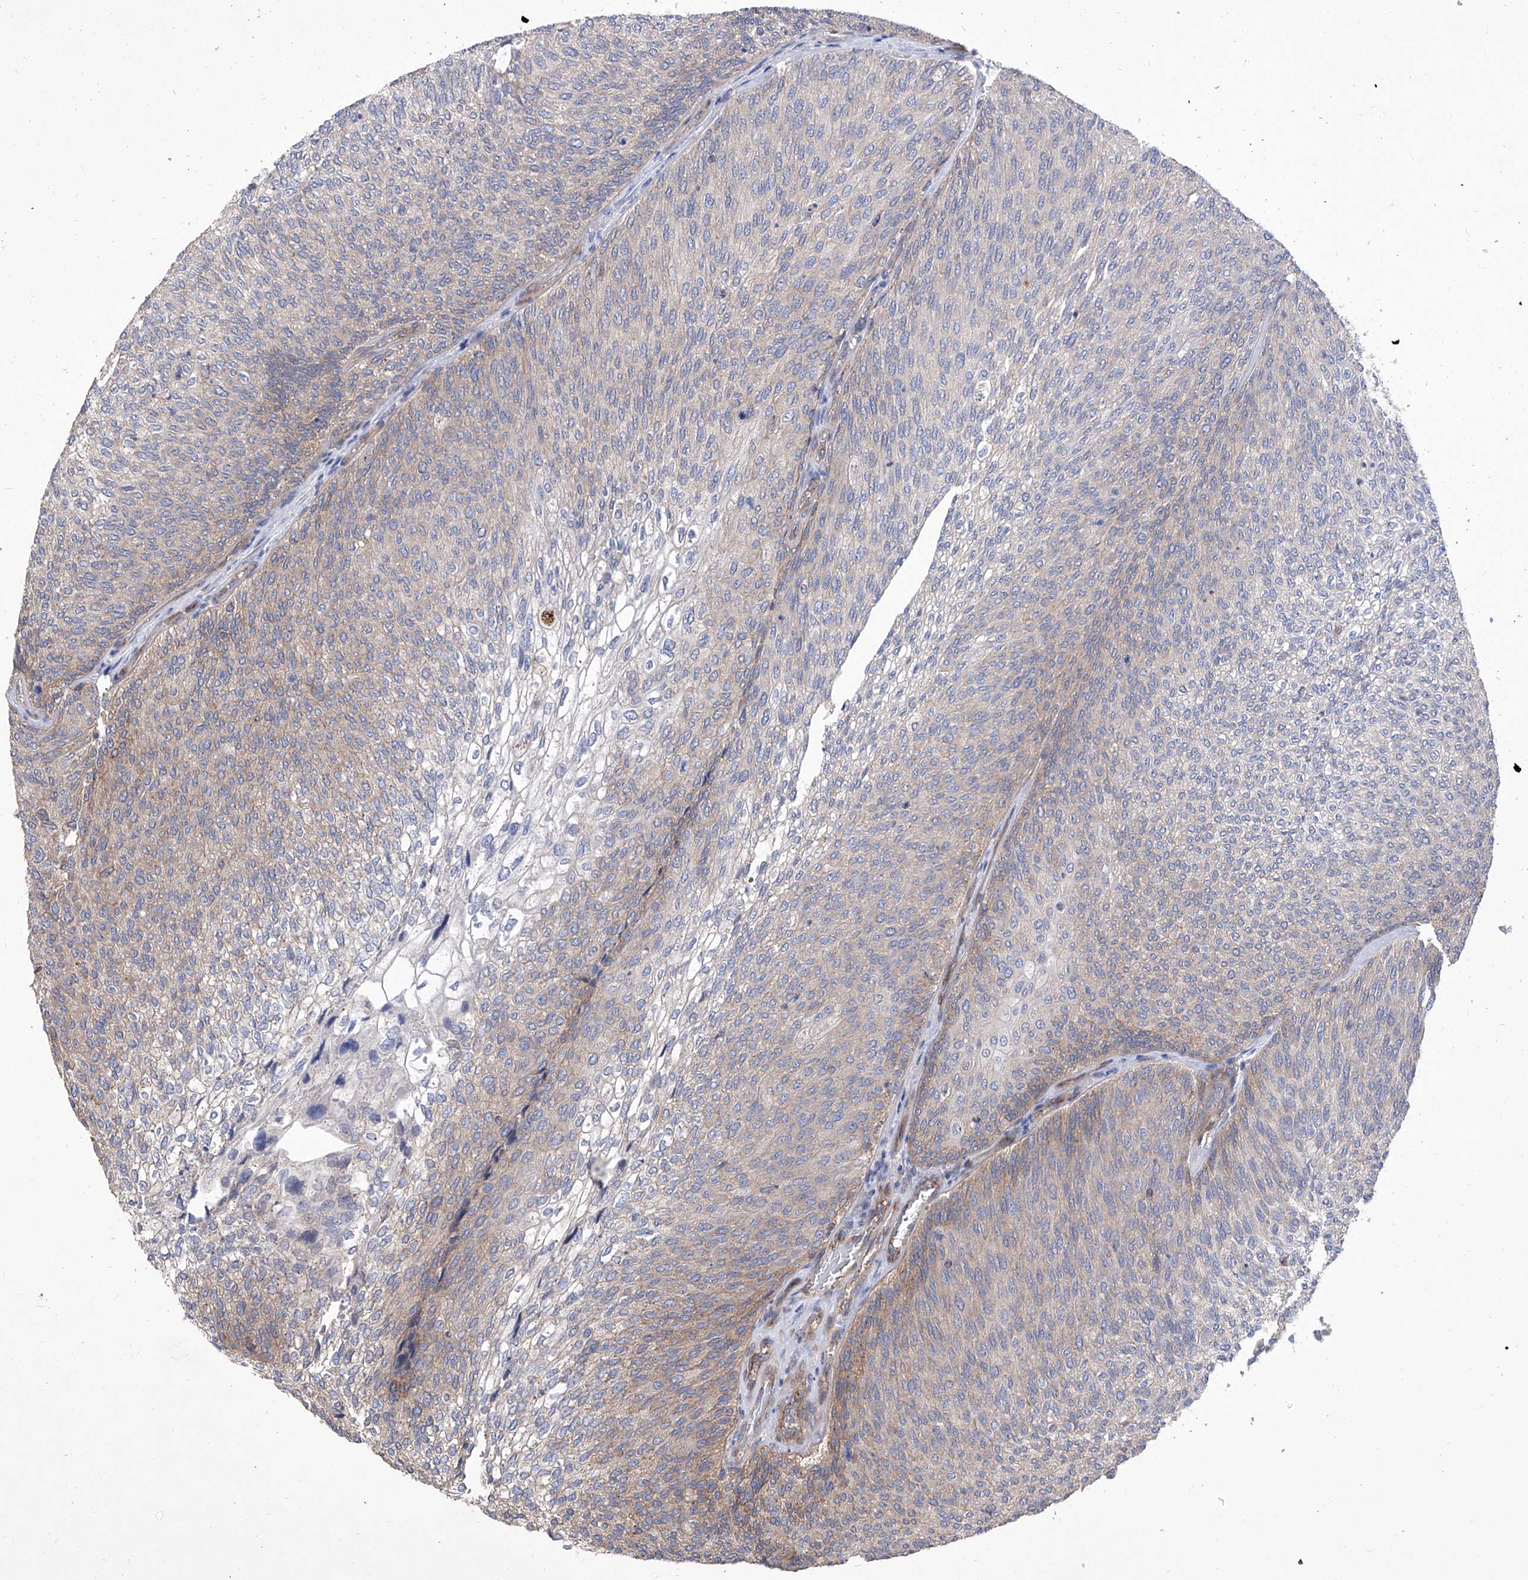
{"staining": {"intensity": "moderate", "quantity": "<25%", "location": "cytoplasmic/membranous"}, "tissue": "urothelial cancer", "cell_type": "Tumor cells", "image_type": "cancer", "snomed": [{"axis": "morphology", "description": "Urothelial carcinoma, Low grade"}, {"axis": "topography", "description": "Urinary bladder"}], "caption": "The micrograph shows a brown stain indicating the presence of a protein in the cytoplasmic/membranous of tumor cells in urothelial cancer.", "gene": "TJAP1", "patient": {"sex": "female", "age": 79}}